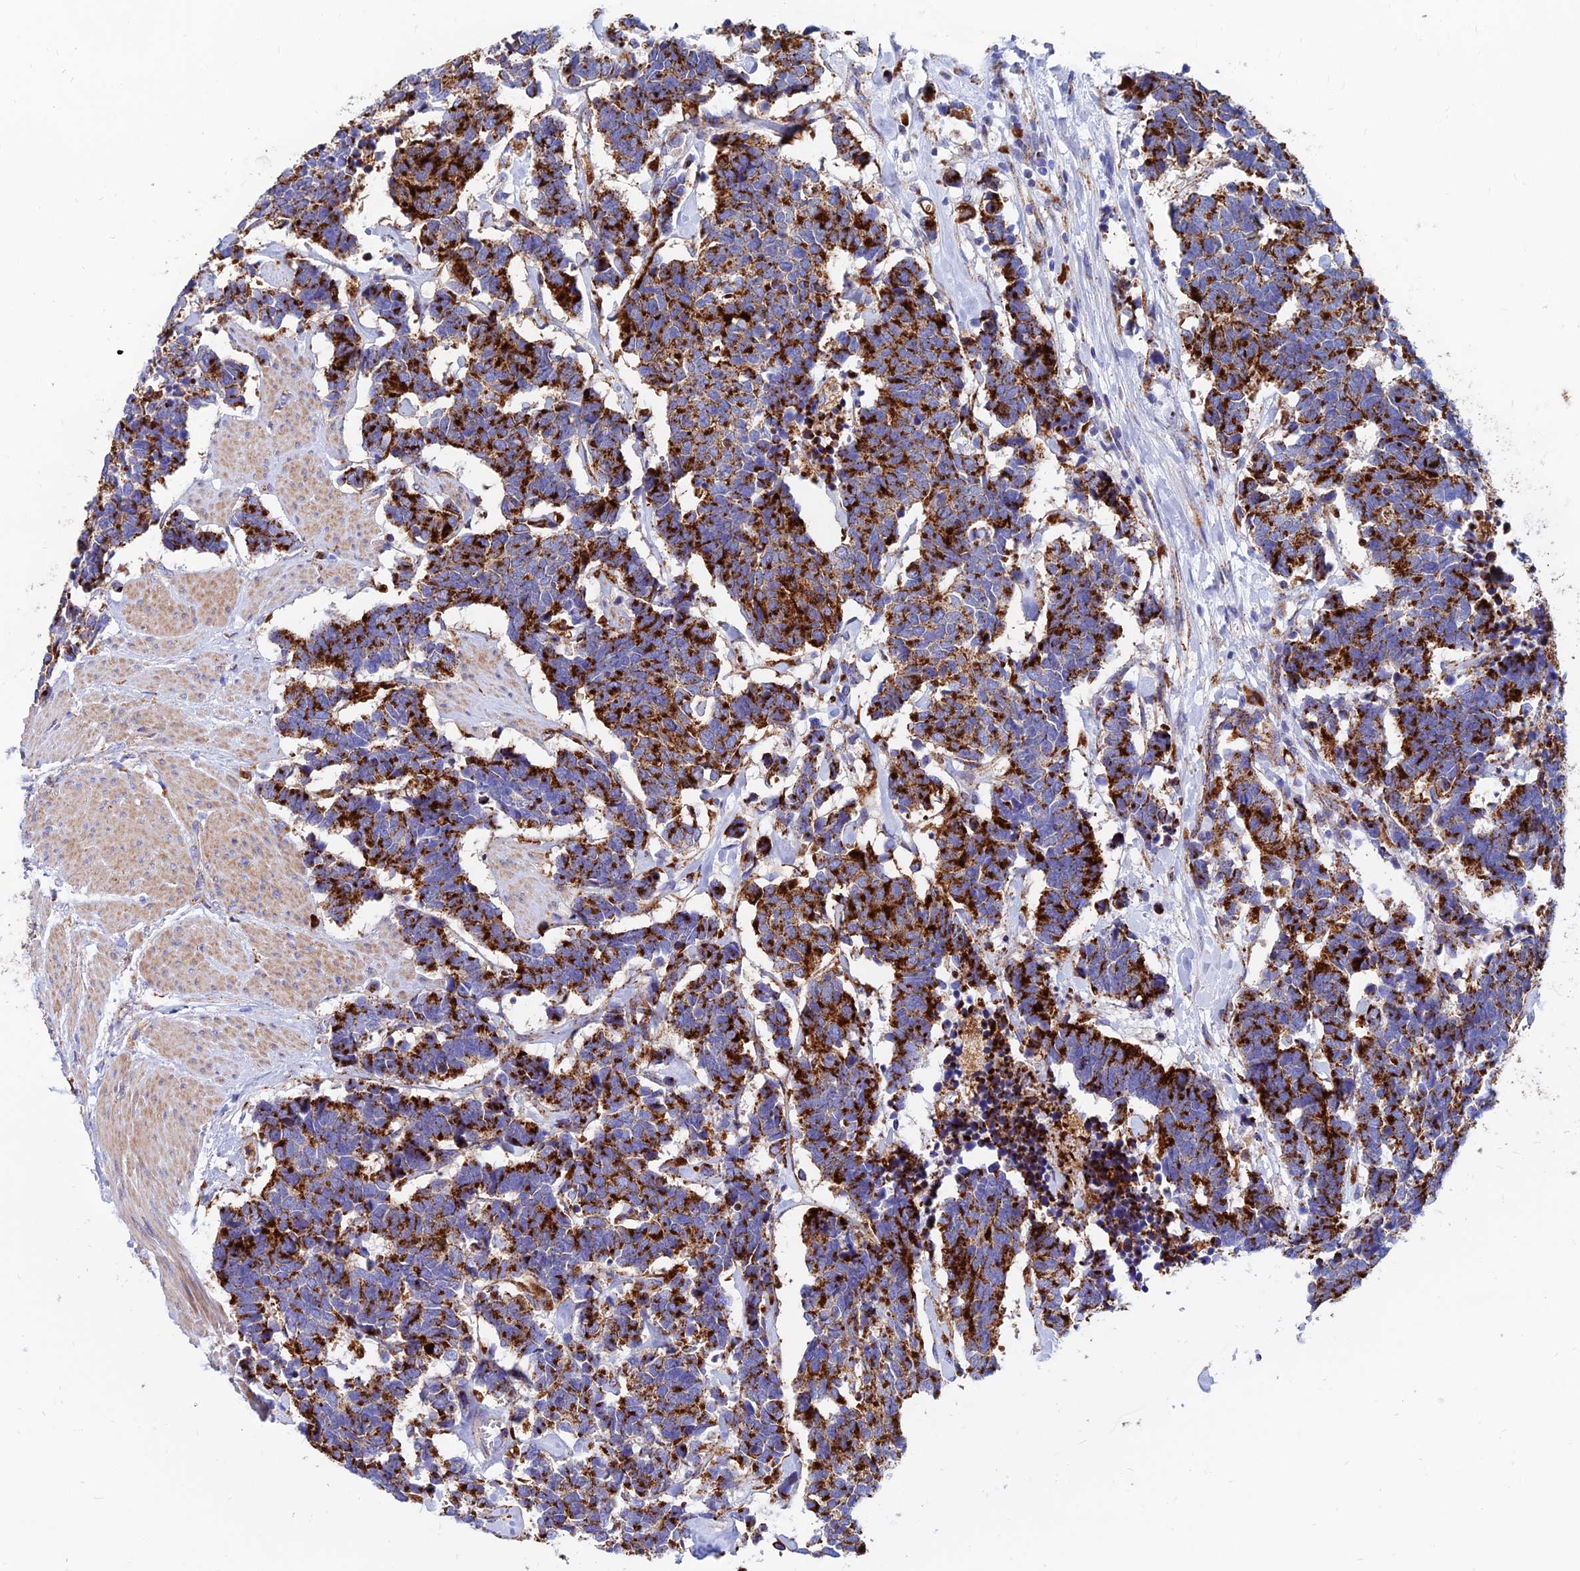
{"staining": {"intensity": "strong", "quantity": ">75%", "location": "cytoplasmic/membranous"}, "tissue": "carcinoid", "cell_type": "Tumor cells", "image_type": "cancer", "snomed": [{"axis": "morphology", "description": "Carcinoma, NOS"}, {"axis": "morphology", "description": "Carcinoid, malignant, NOS"}, {"axis": "topography", "description": "Urinary bladder"}], "caption": "Immunohistochemical staining of carcinoma shows high levels of strong cytoplasmic/membranous positivity in approximately >75% of tumor cells.", "gene": "SPNS1", "patient": {"sex": "male", "age": 57}}